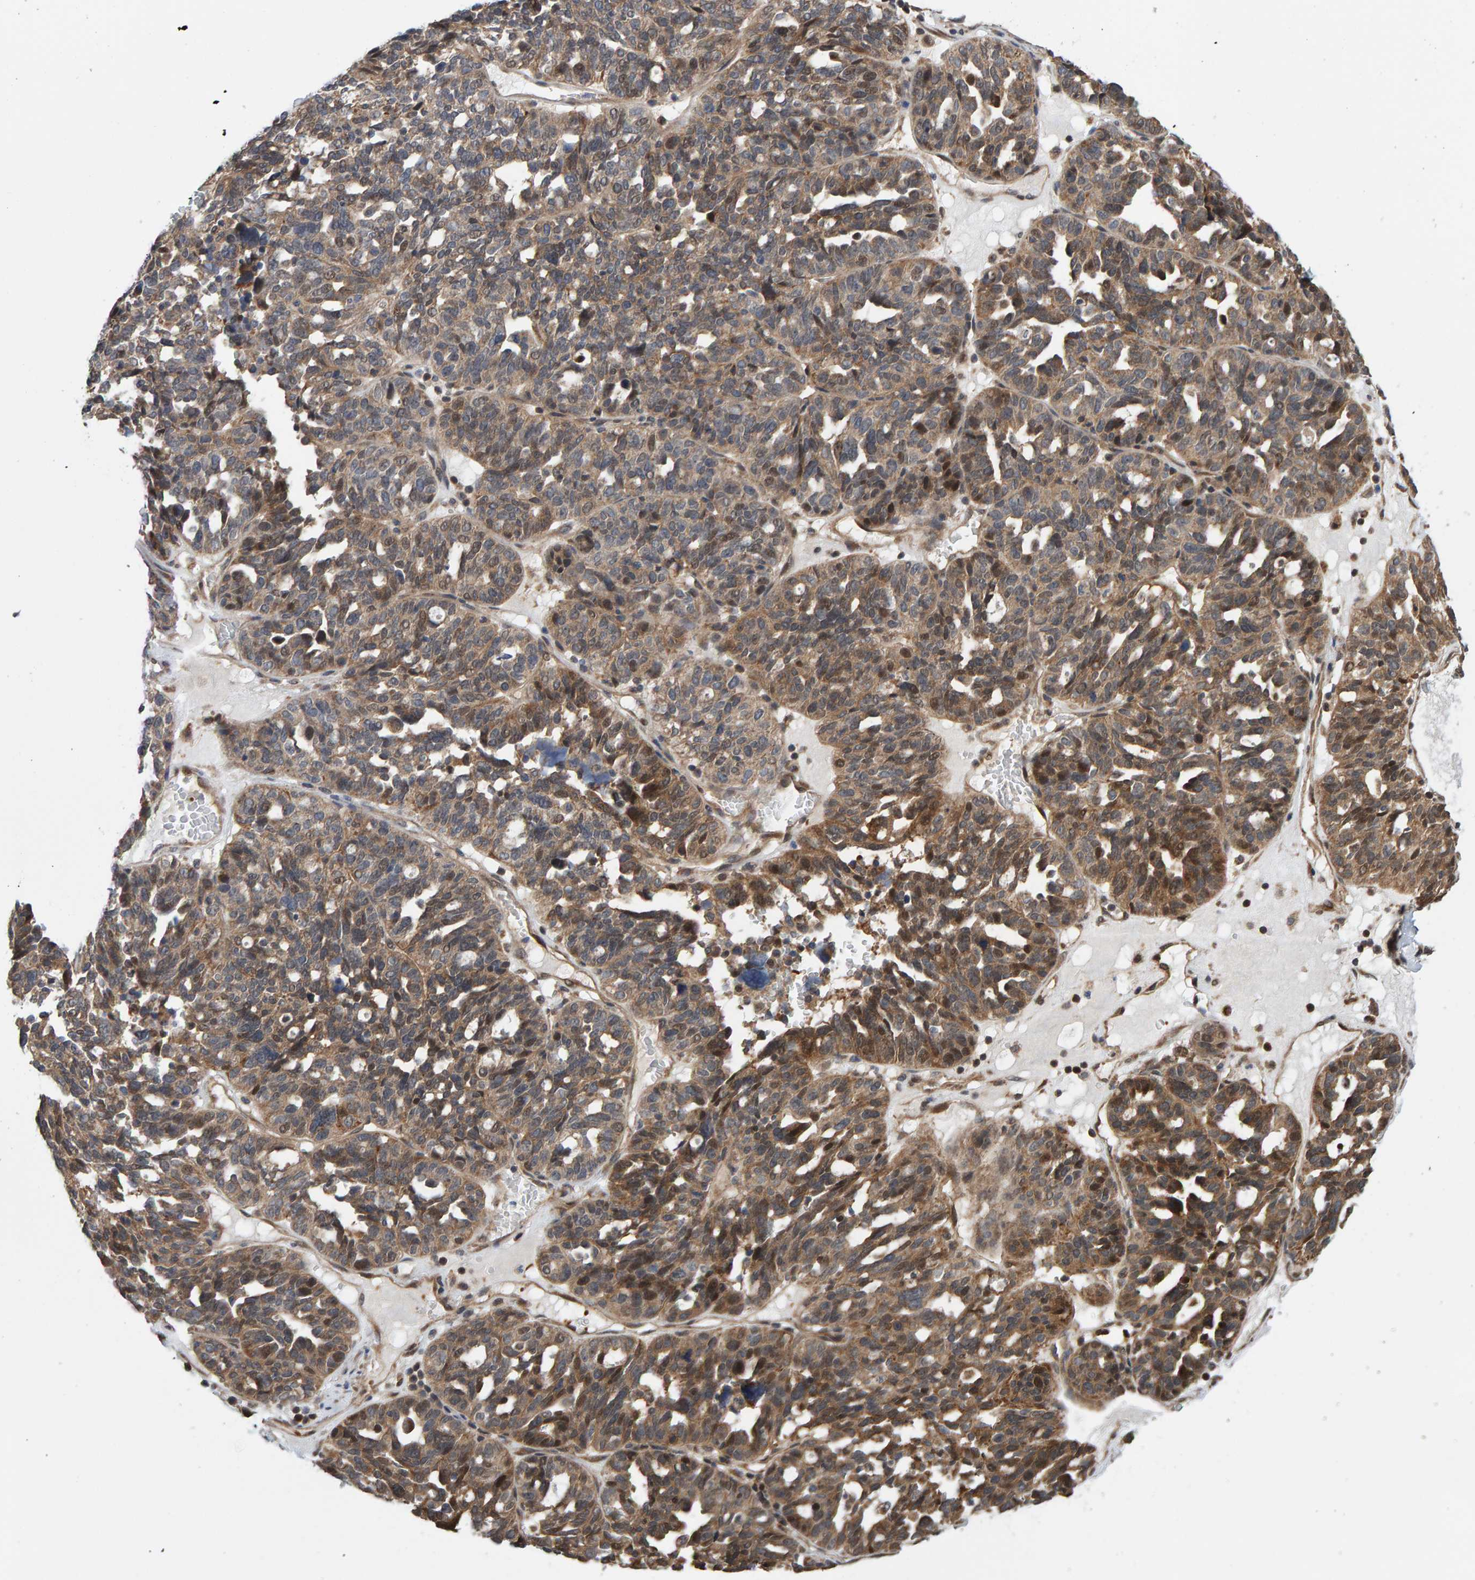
{"staining": {"intensity": "moderate", "quantity": ">75%", "location": "cytoplasmic/membranous"}, "tissue": "ovarian cancer", "cell_type": "Tumor cells", "image_type": "cancer", "snomed": [{"axis": "morphology", "description": "Cystadenocarcinoma, serous, NOS"}, {"axis": "topography", "description": "Ovary"}], "caption": "Ovarian cancer tissue displays moderate cytoplasmic/membranous staining in about >75% of tumor cells, visualized by immunohistochemistry. (Brightfield microscopy of DAB IHC at high magnification).", "gene": "SCRN2", "patient": {"sex": "female", "age": 59}}